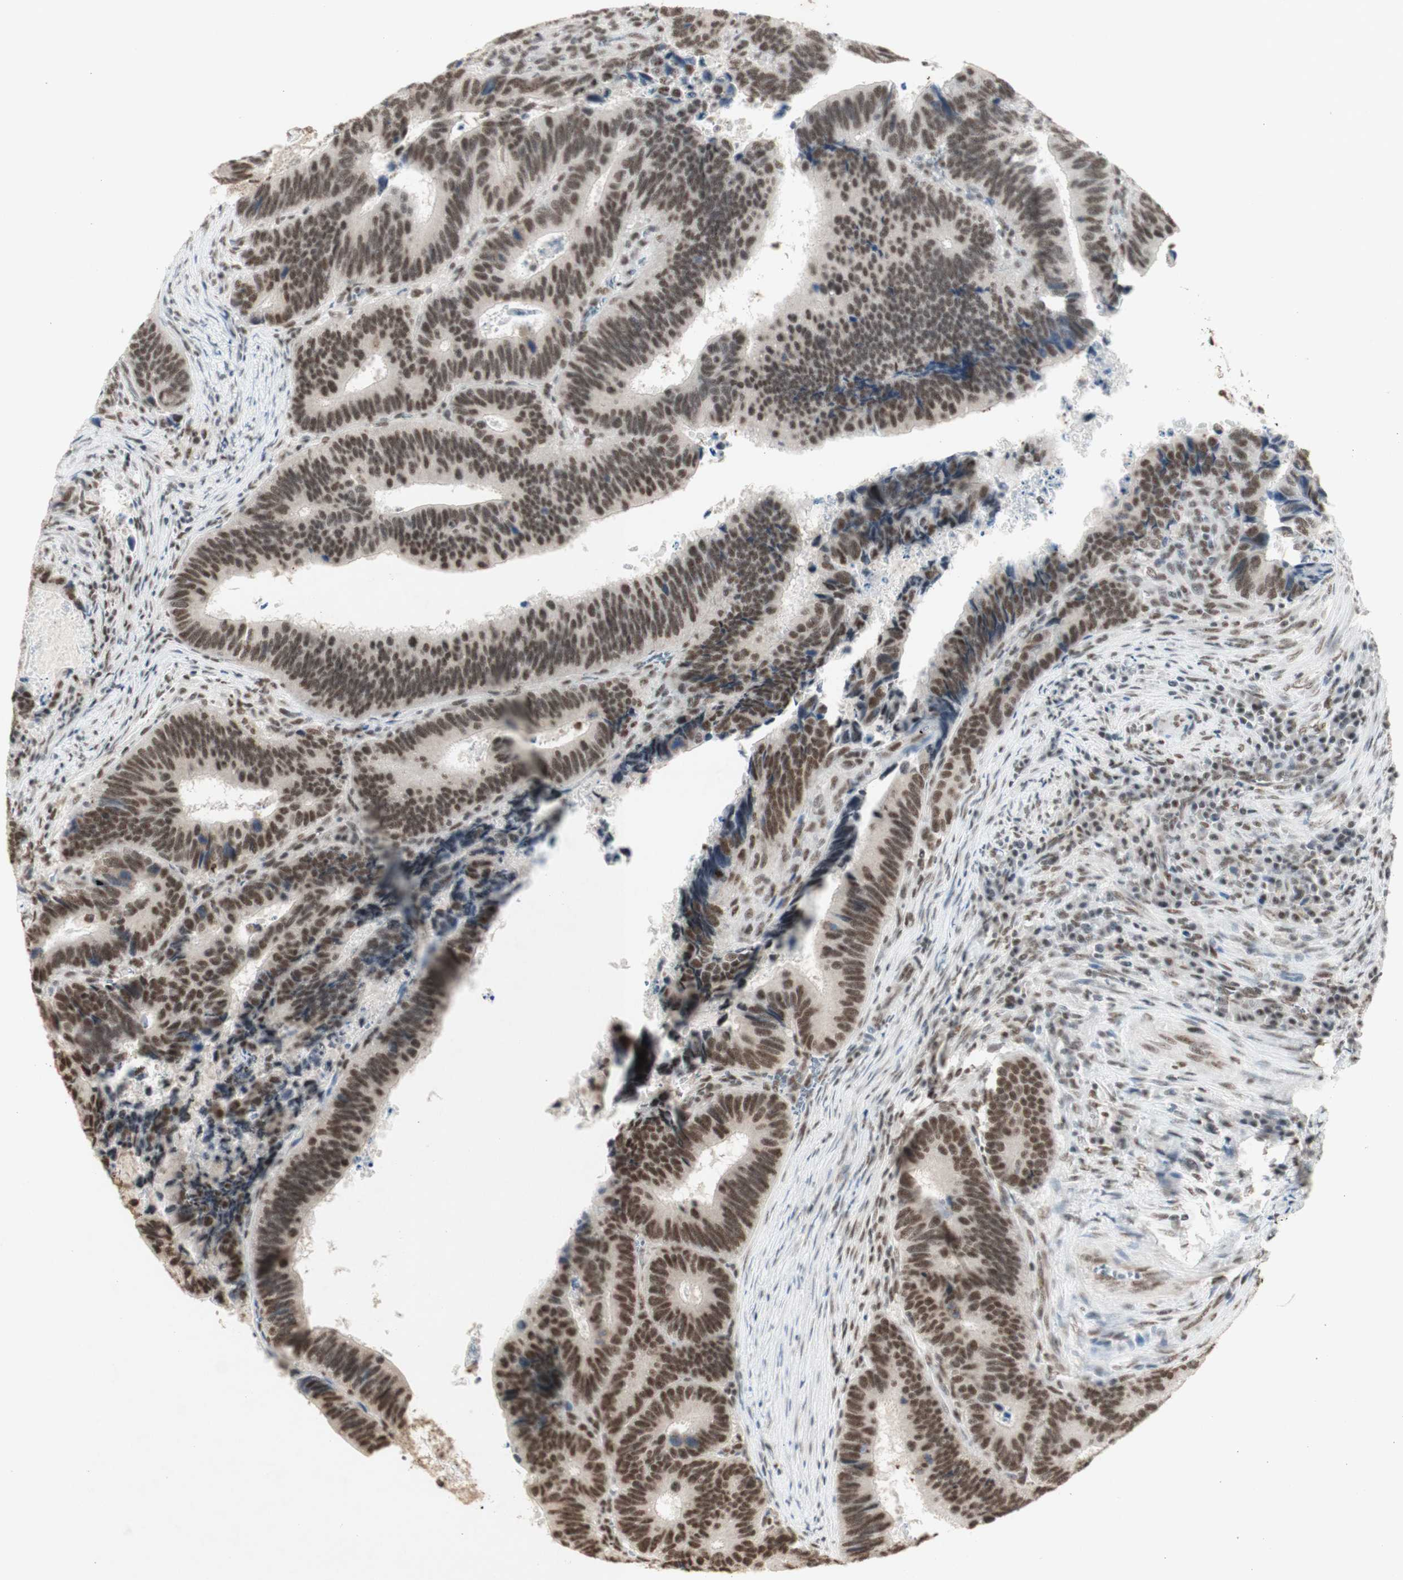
{"staining": {"intensity": "moderate", "quantity": ">75%", "location": "nuclear"}, "tissue": "colorectal cancer", "cell_type": "Tumor cells", "image_type": "cancer", "snomed": [{"axis": "morphology", "description": "Inflammation, NOS"}, {"axis": "morphology", "description": "Adenocarcinoma, NOS"}, {"axis": "topography", "description": "Colon"}], "caption": "Immunohistochemistry of colorectal adenocarcinoma displays medium levels of moderate nuclear expression in about >75% of tumor cells. (DAB (3,3'-diaminobenzidine) IHC with brightfield microscopy, high magnification).", "gene": "SNRPB", "patient": {"sex": "male", "age": 72}}